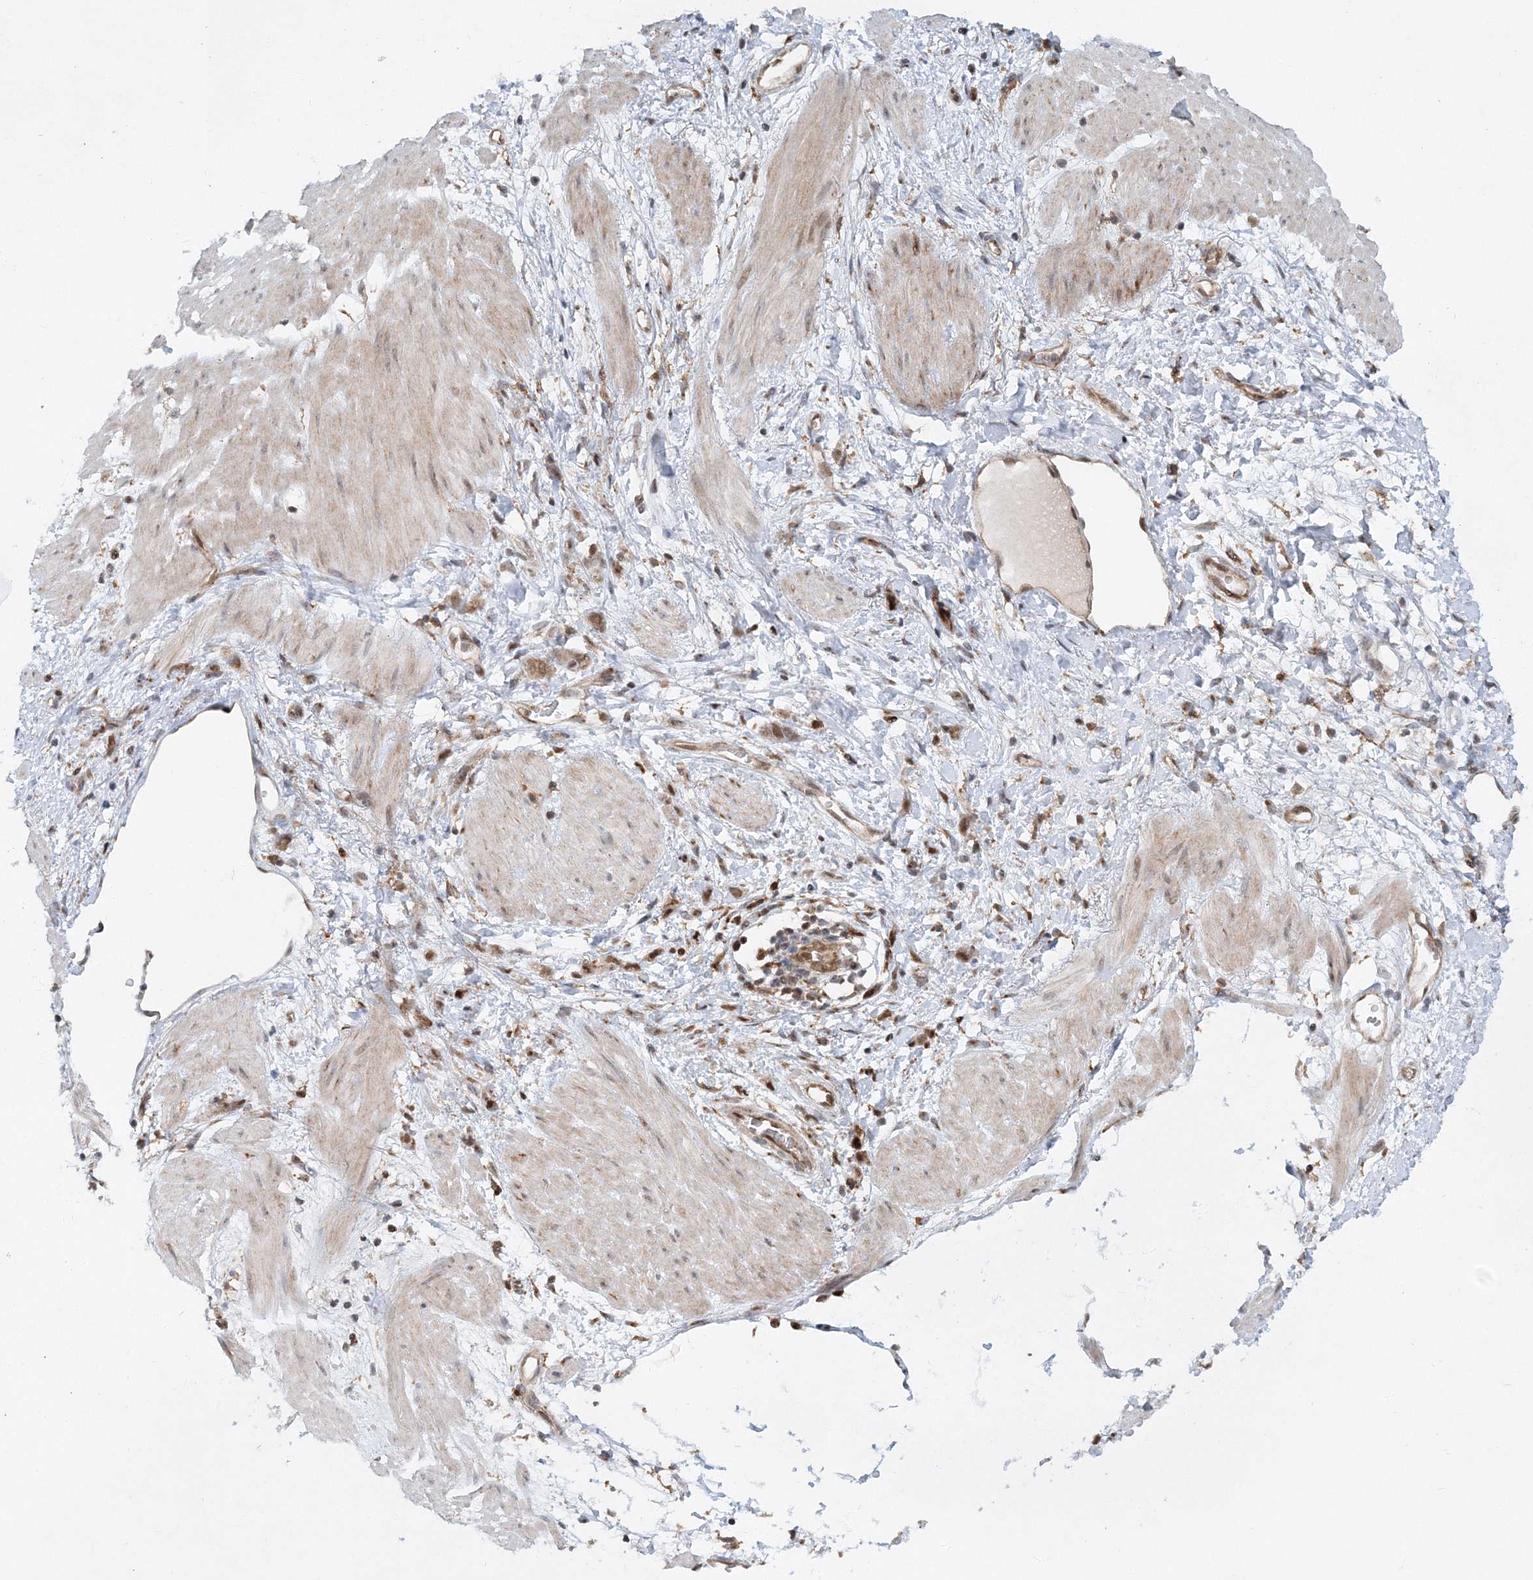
{"staining": {"intensity": "weak", "quantity": ">75%", "location": "cytoplasmic/membranous"}, "tissue": "stomach cancer", "cell_type": "Tumor cells", "image_type": "cancer", "snomed": [{"axis": "morphology", "description": "Adenocarcinoma, NOS"}, {"axis": "topography", "description": "Stomach"}], "caption": "A micrograph of stomach cancer stained for a protein demonstrates weak cytoplasmic/membranous brown staining in tumor cells. (IHC, brightfield microscopy, high magnification).", "gene": "RAB11FIP2", "patient": {"sex": "female", "age": 76}}